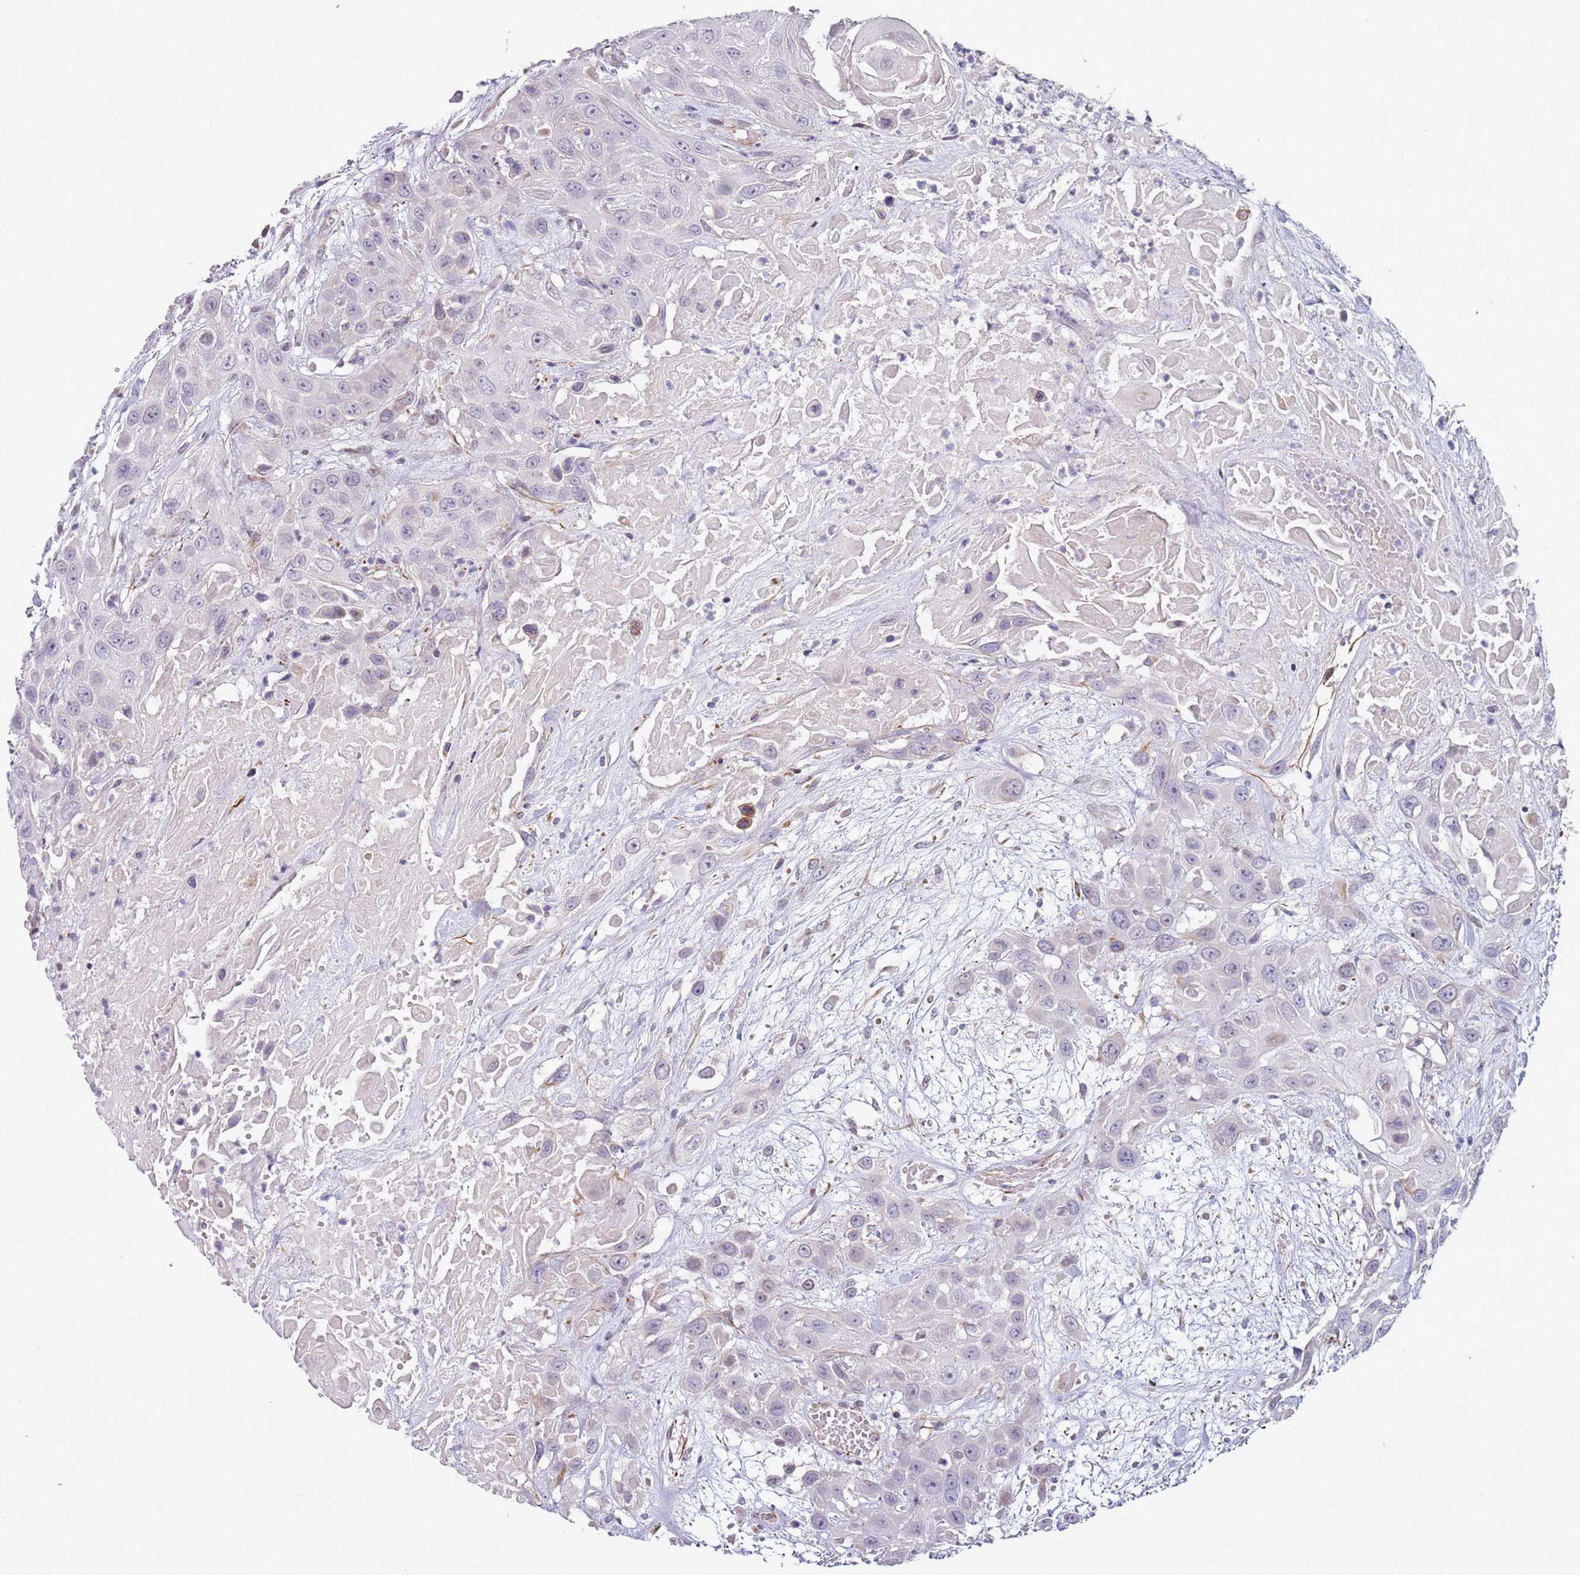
{"staining": {"intensity": "negative", "quantity": "none", "location": "none"}, "tissue": "head and neck cancer", "cell_type": "Tumor cells", "image_type": "cancer", "snomed": [{"axis": "morphology", "description": "Squamous cell carcinoma, NOS"}, {"axis": "topography", "description": "Head-Neck"}], "caption": "Immunohistochemistry histopathology image of neoplastic tissue: human squamous cell carcinoma (head and neck) stained with DAB (3,3'-diaminobenzidine) reveals no significant protein expression in tumor cells. (Brightfield microscopy of DAB (3,3'-diaminobenzidine) immunohistochemistry at high magnification).", "gene": "NBPF3", "patient": {"sex": "male", "age": 81}}